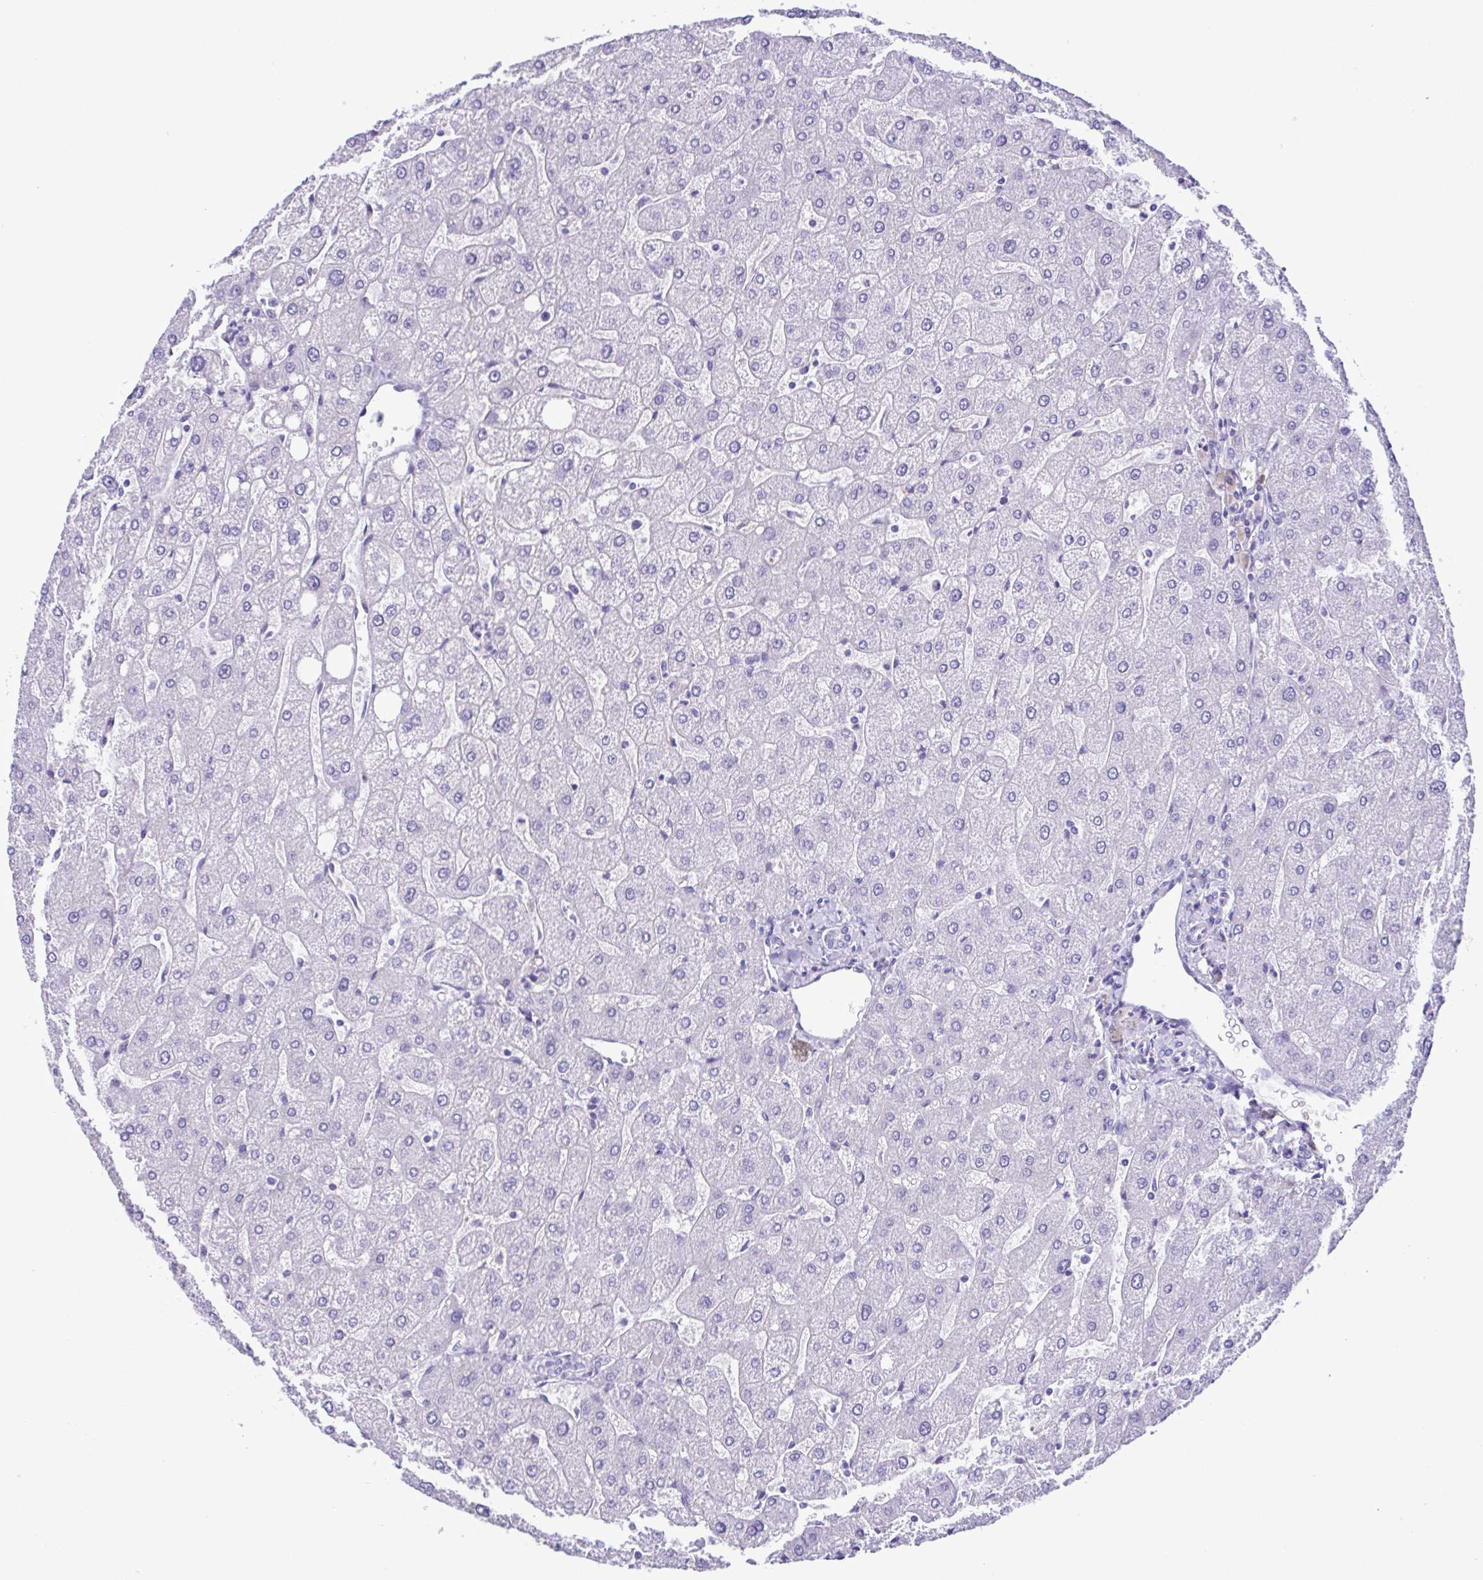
{"staining": {"intensity": "negative", "quantity": "none", "location": "none"}, "tissue": "liver", "cell_type": "Cholangiocytes", "image_type": "normal", "snomed": [{"axis": "morphology", "description": "Normal tissue, NOS"}, {"axis": "topography", "description": "Liver"}], "caption": "A high-resolution histopathology image shows immunohistochemistry (IHC) staining of benign liver, which shows no significant staining in cholangiocytes.", "gene": "SPATA16", "patient": {"sex": "male", "age": 67}}